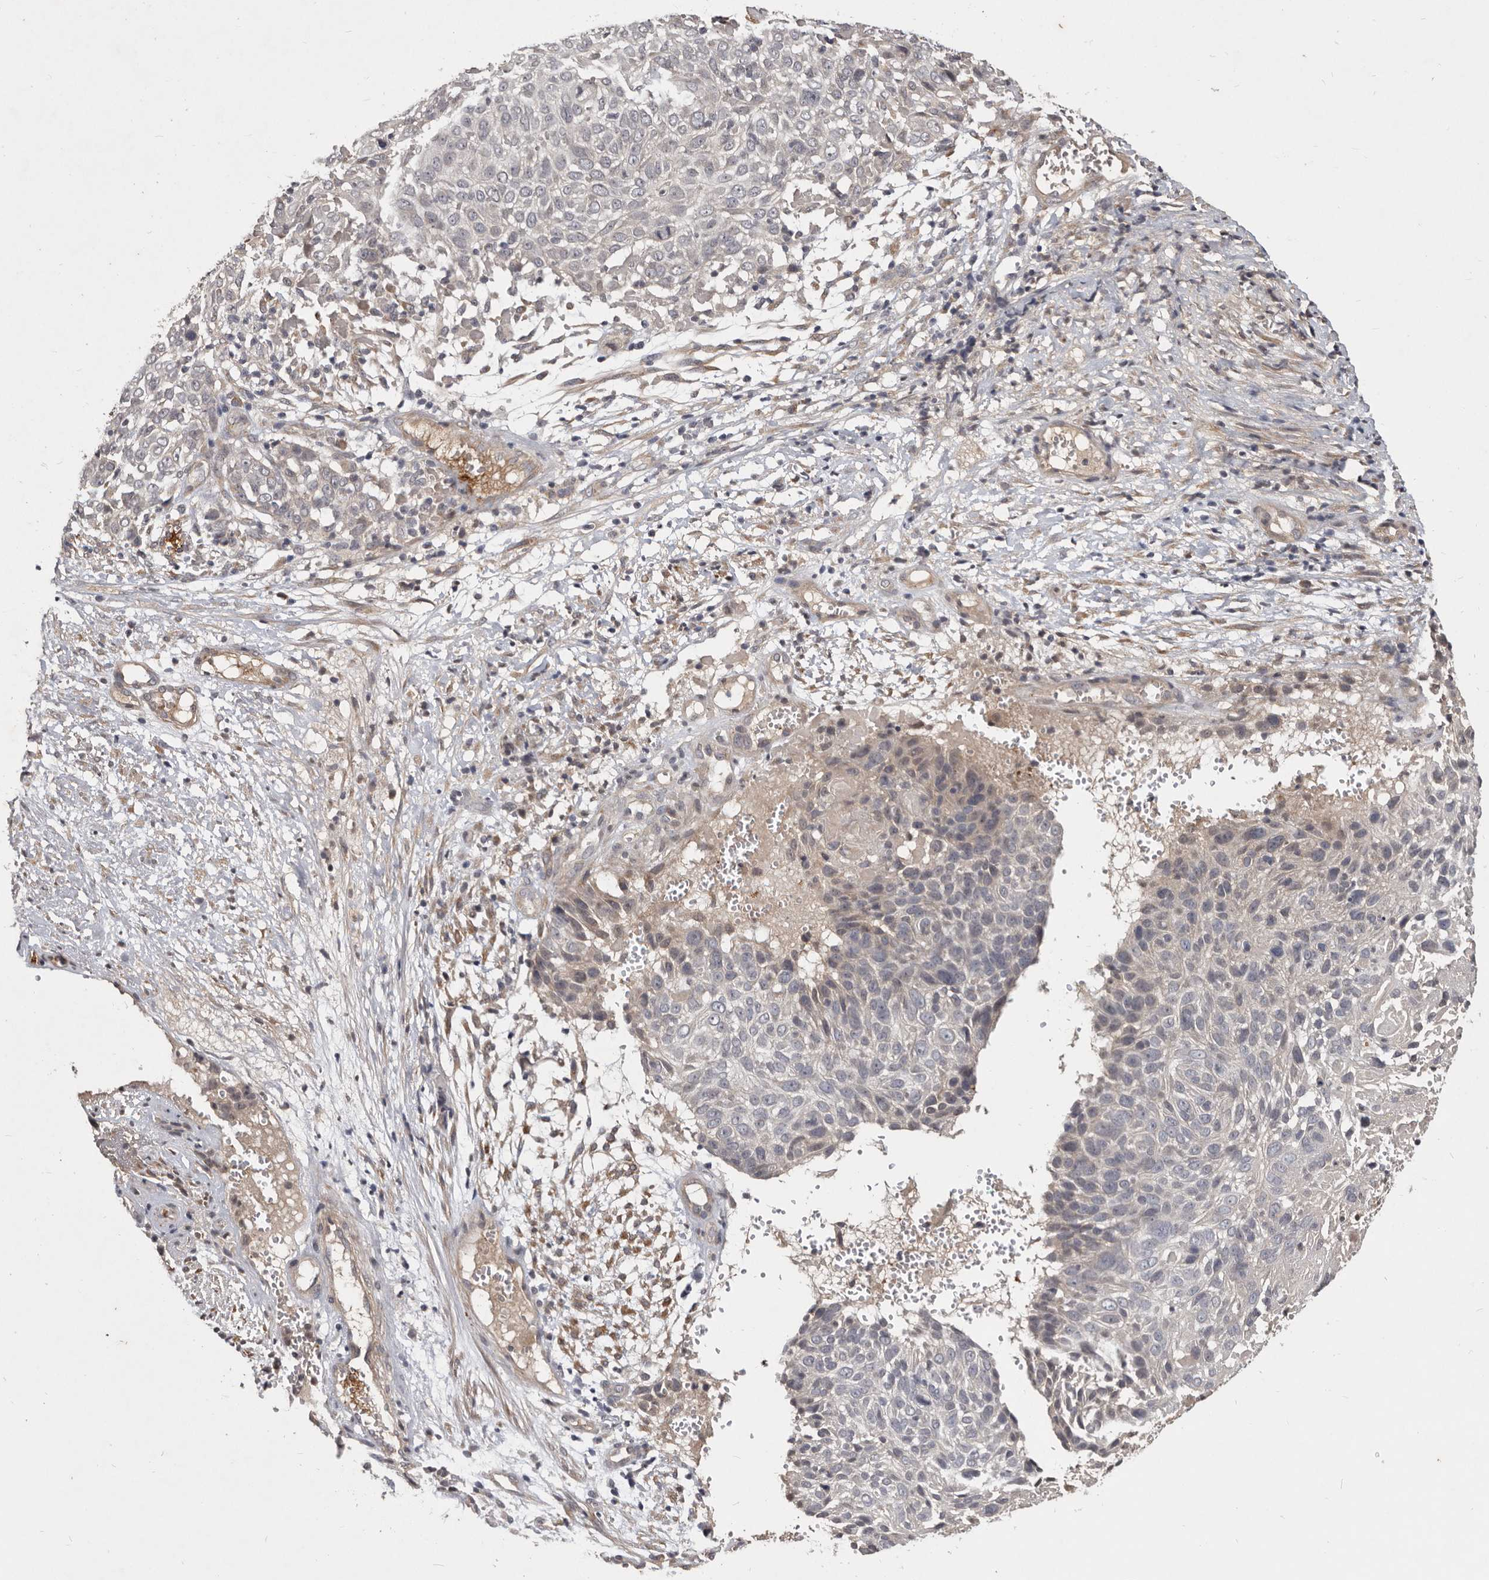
{"staining": {"intensity": "negative", "quantity": "none", "location": "none"}, "tissue": "cervical cancer", "cell_type": "Tumor cells", "image_type": "cancer", "snomed": [{"axis": "morphology", "description": "Squamous cell carcinoma, NOS"}, {"axis": "topography", "description": "Cervix"}], "caption": "Tumor cells show no significant staining in cervical cancer. (DAB (3,3'-diaminobenzidine) immunohistochemistry (IHC) visualized using brightfield microscopy, high magnification).", "gene": "DNAJC28", "patient": {"sex": "female", "age": 74}}